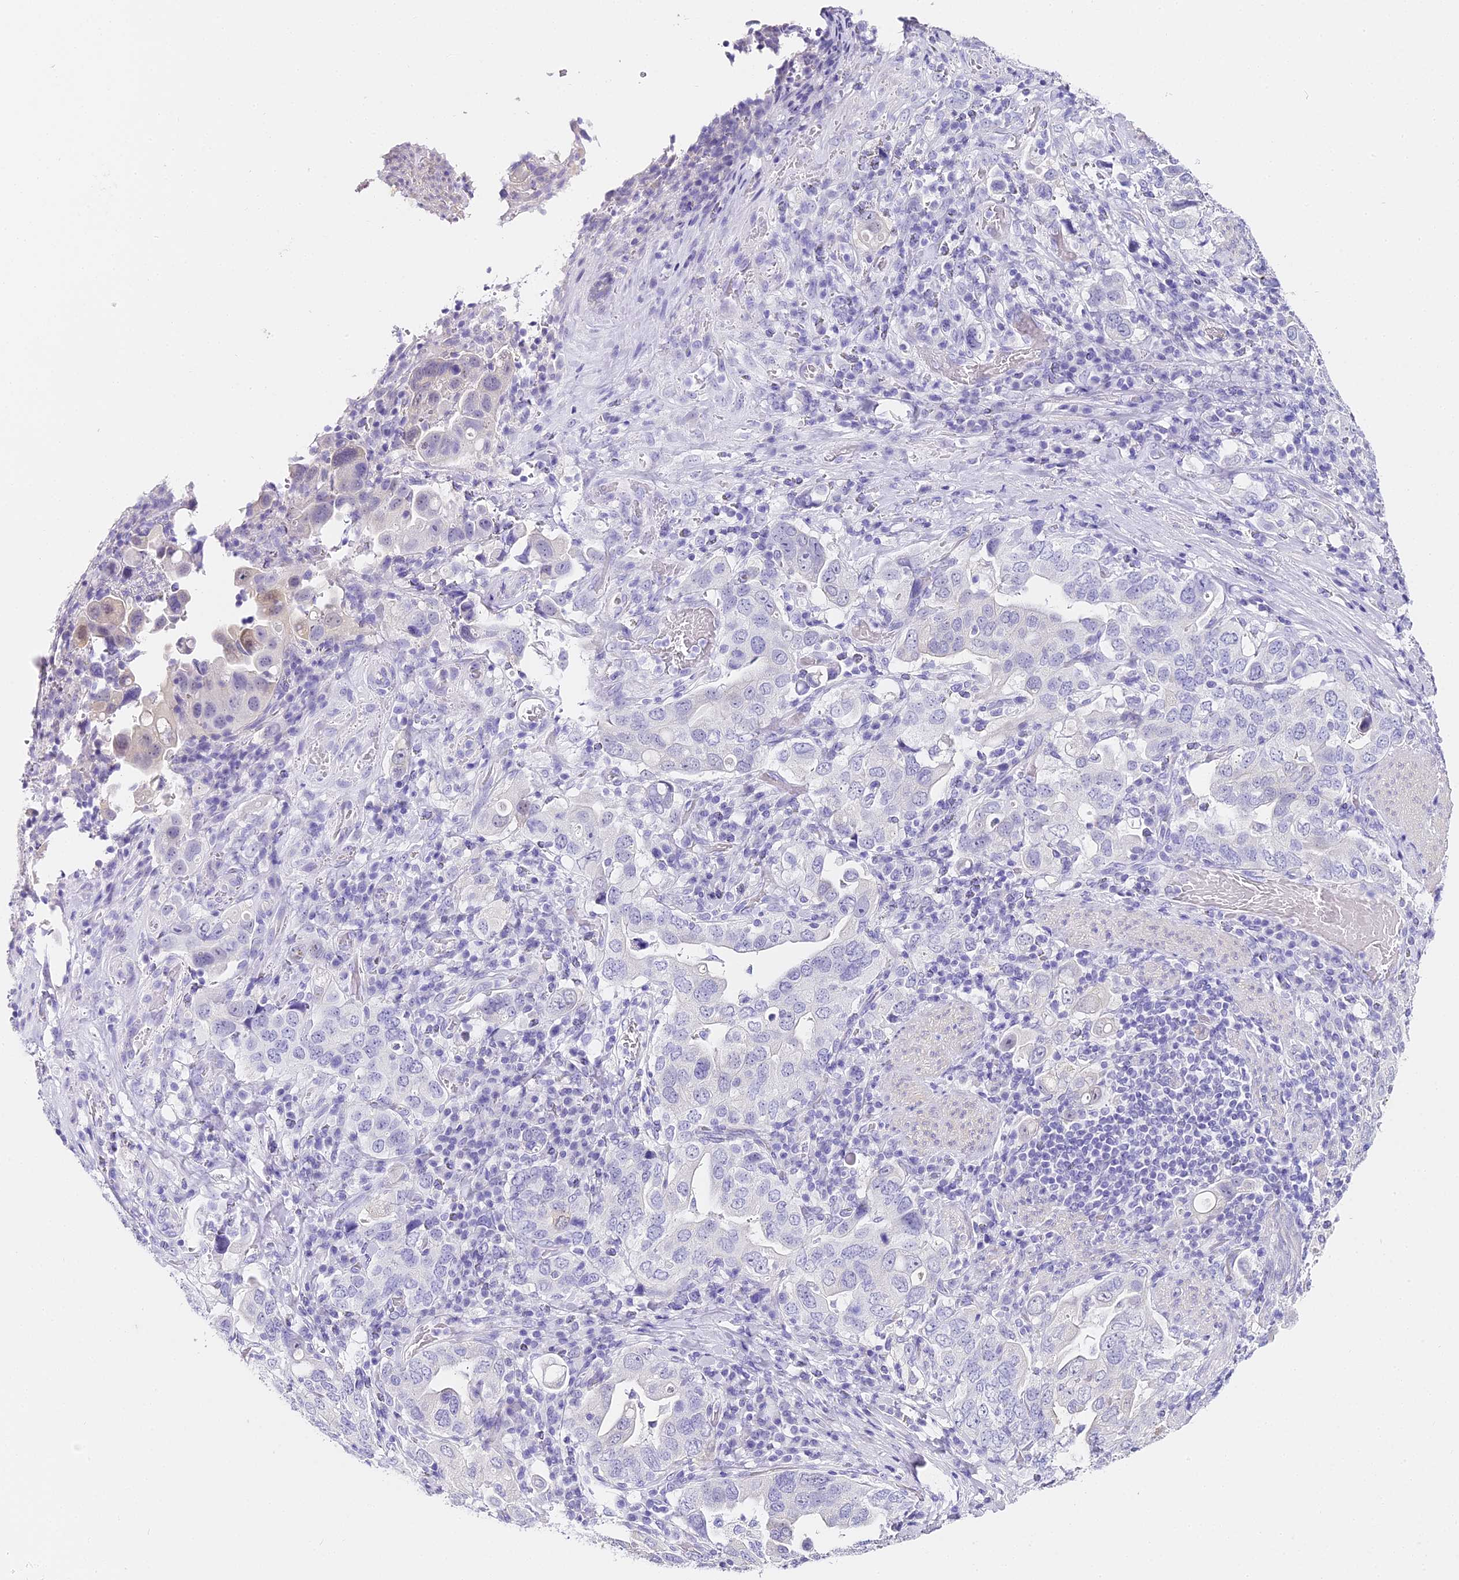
{"staining": {"intensity": "negative", "quantity": "none", "location": "none"}, "tissue": "stomach cancer", "cell_type": "Tumor cells", "image_type": "cancer", "snomed": [{"axis": "morphology", "description": "Adenocarcinoma, NOS"}, {"axis": "topography", "description": "Stomach, upper"}], "caption": "Tumor cells show no significant protein staining in adenocarcinoma (stomach).", "gene": "ABHD14A-ACY1", "patient": {"sex": "male", "age": 62}}